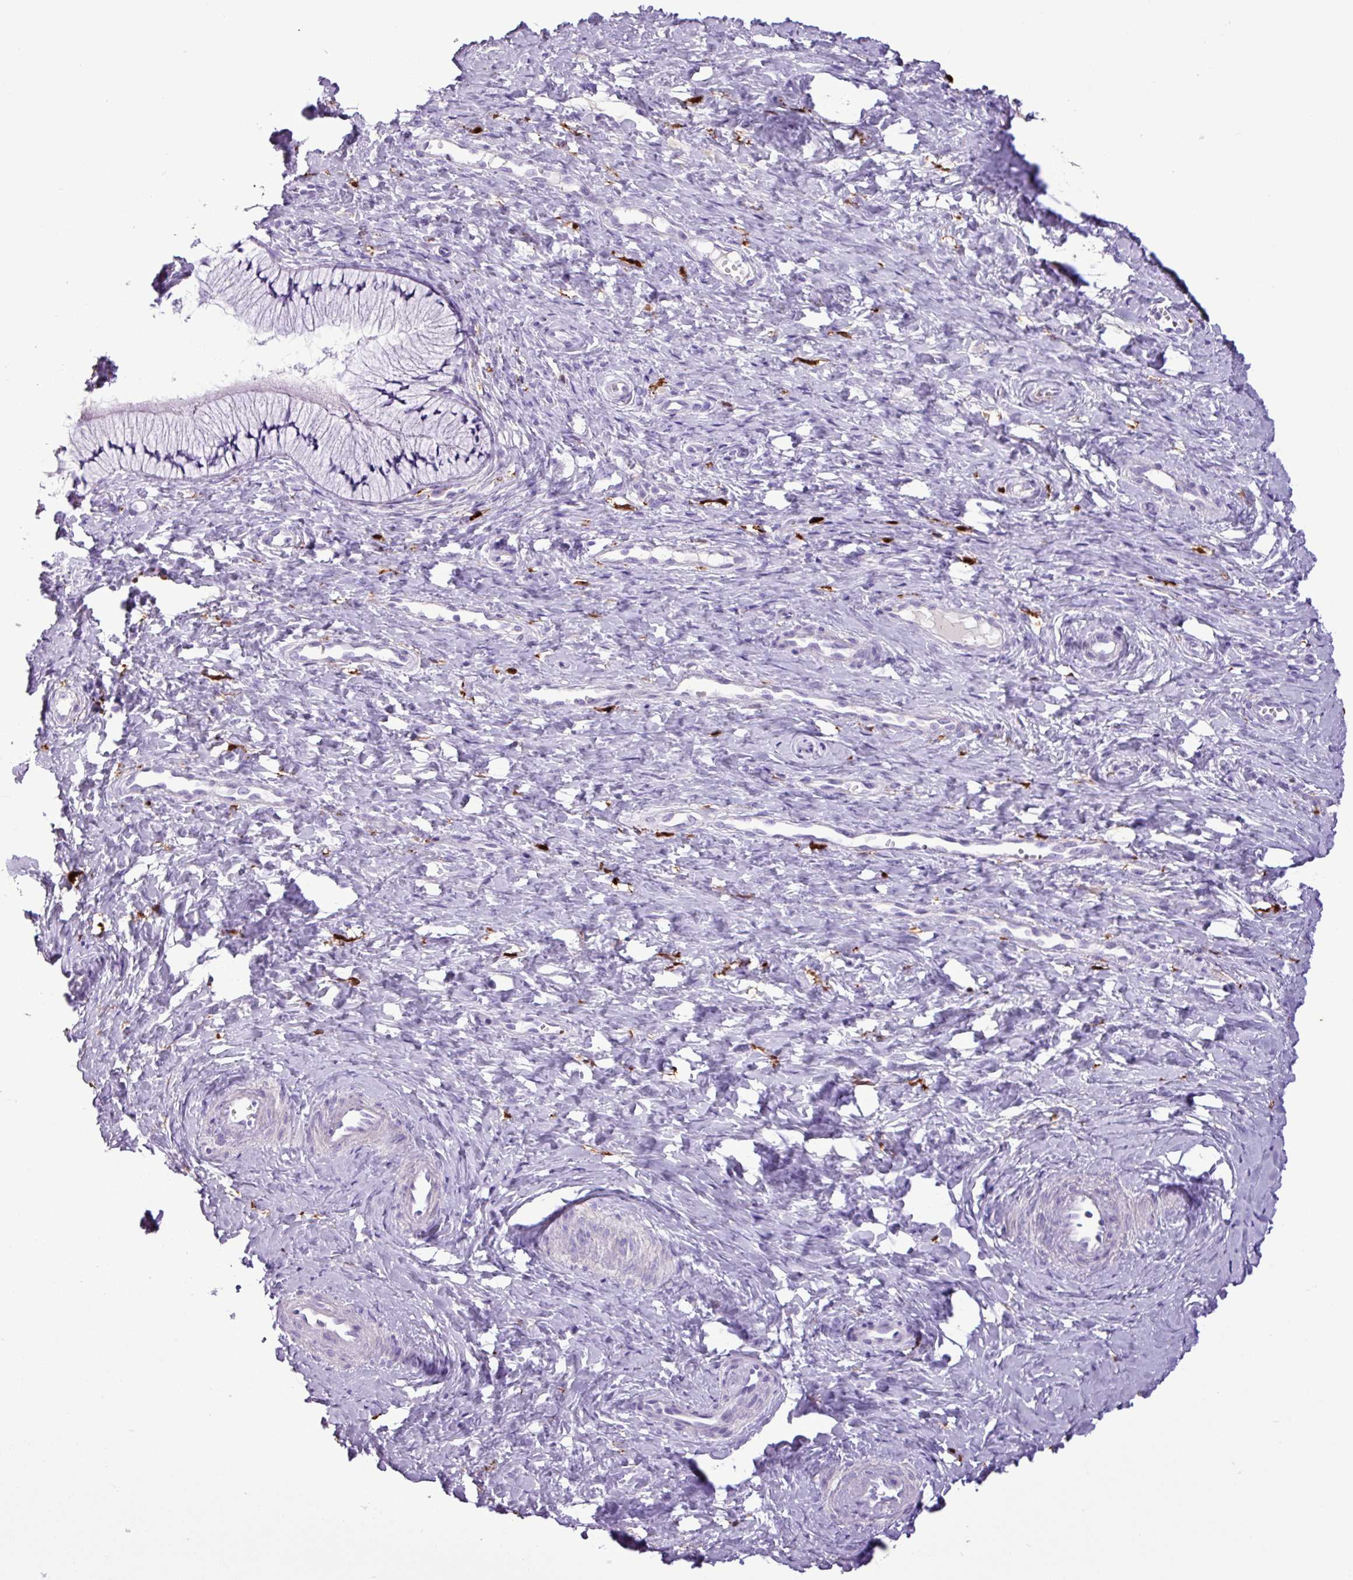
{"staining": {"intensity": "negative", "quantity": "none", "location": "none"}, "tissue": "cervix", "cell_type": "Glandular cells", "image_type": "normal", "snomed": [{"axis": "morphology", "description": "Normal tissue, NOS"}, {"axis": "topography", "description": "Cervix"}], "caption": "DAB immunohistochemical staining of unremarkable cervix displays no significant staining in glandular cells.", "gene": "TMEM200C", "patient": {"sex": "female", "age": 36}}